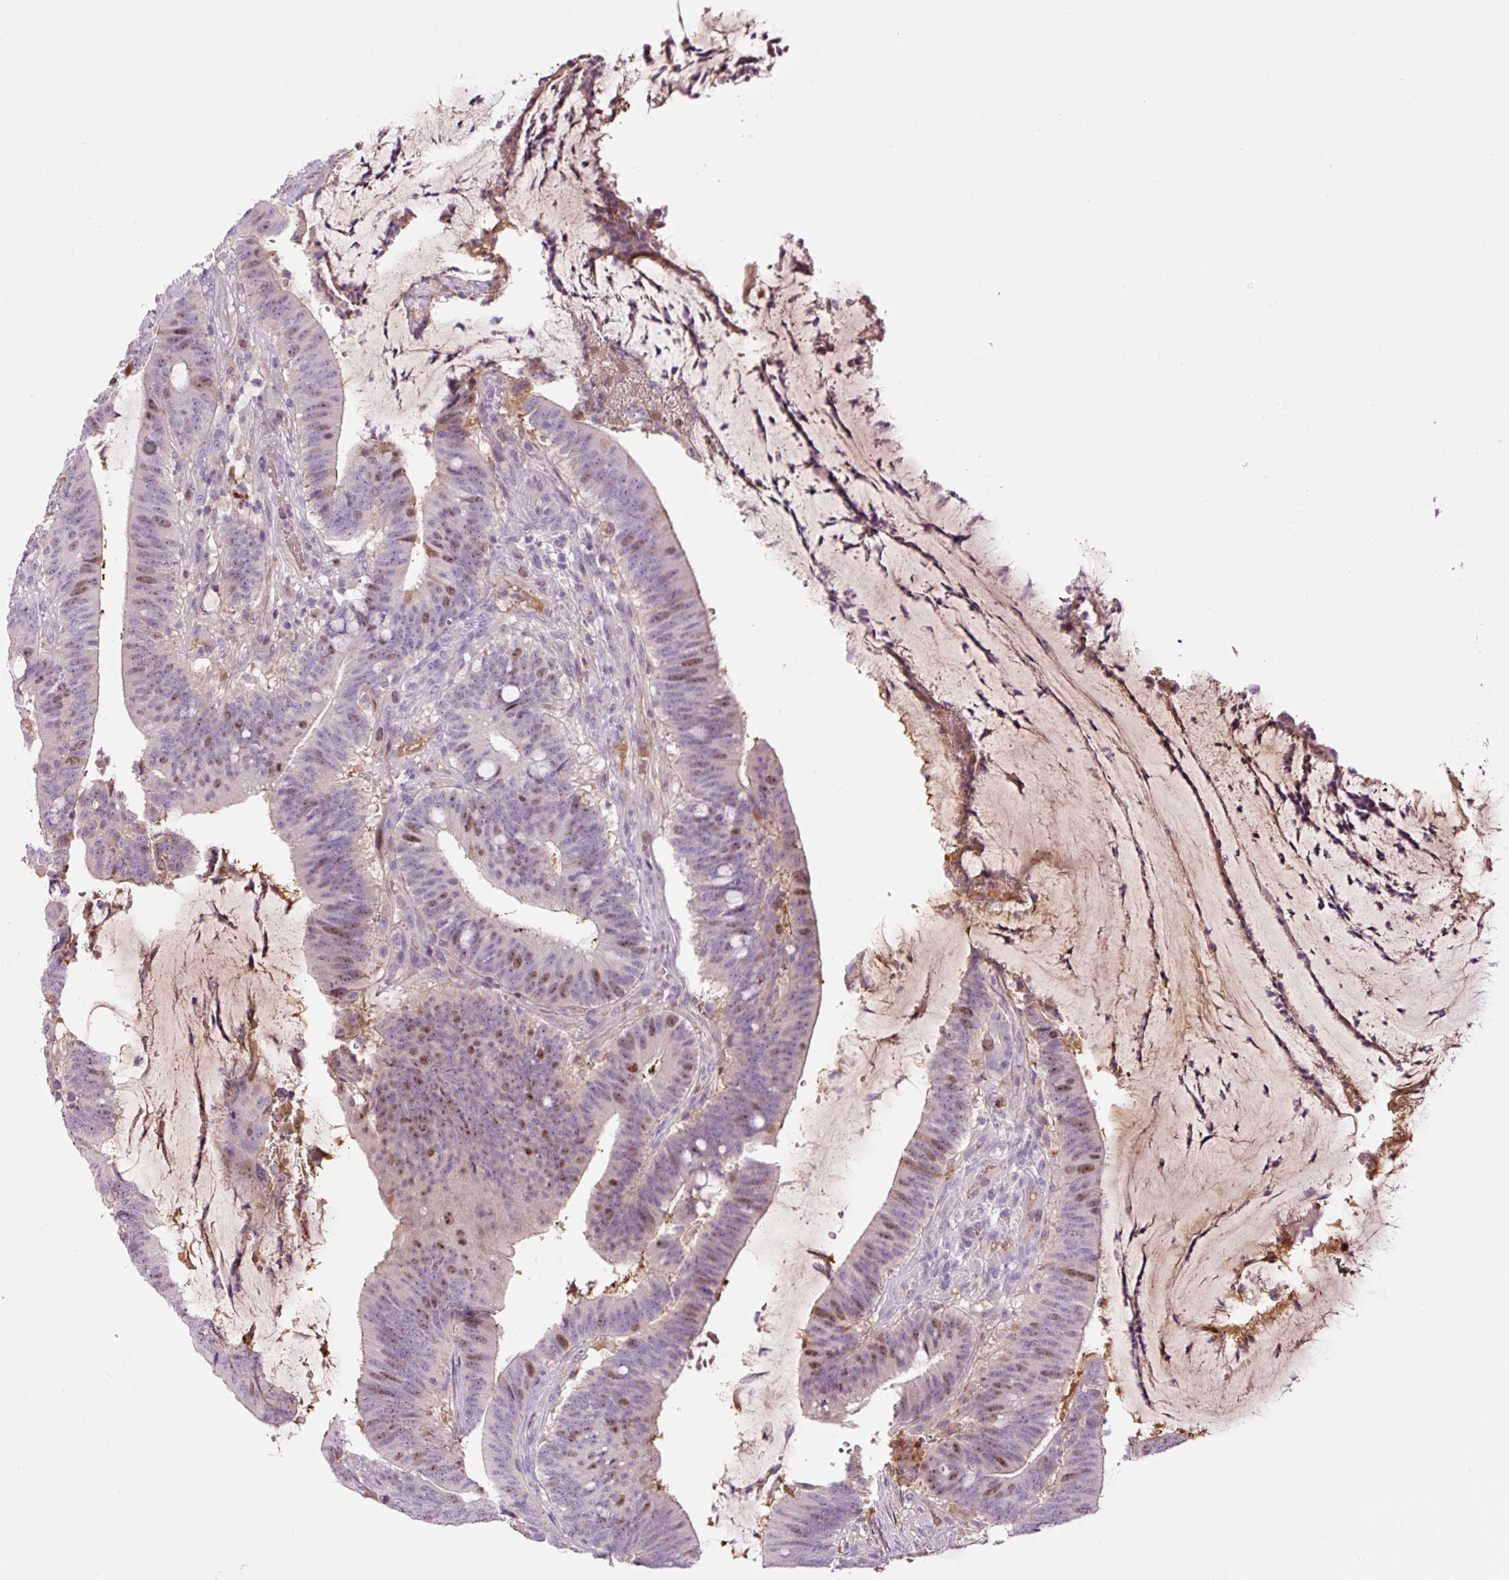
{"staining": {"intensity": "moderate", "quantity": "25%-75%", "location": "nuclear"}, "tissue": "colorectal cancer", "cell_type": "Tumor cells", "image_type": "cancer", "snomed": [{"axis": "morphology", "description": "Adenocarcinoma, NOS"}, {"axis": "topography", "description": "Colon"}], "caption": "This micrograph shows colorectal cancer stained with IHC to label a protein in brown. The nuclear of tumor cells show moderate positivity for the protein. Nuclei are counter-stained blue.", "gene": "DPPA4", "patient": {"sex": "female", "age": 43}}